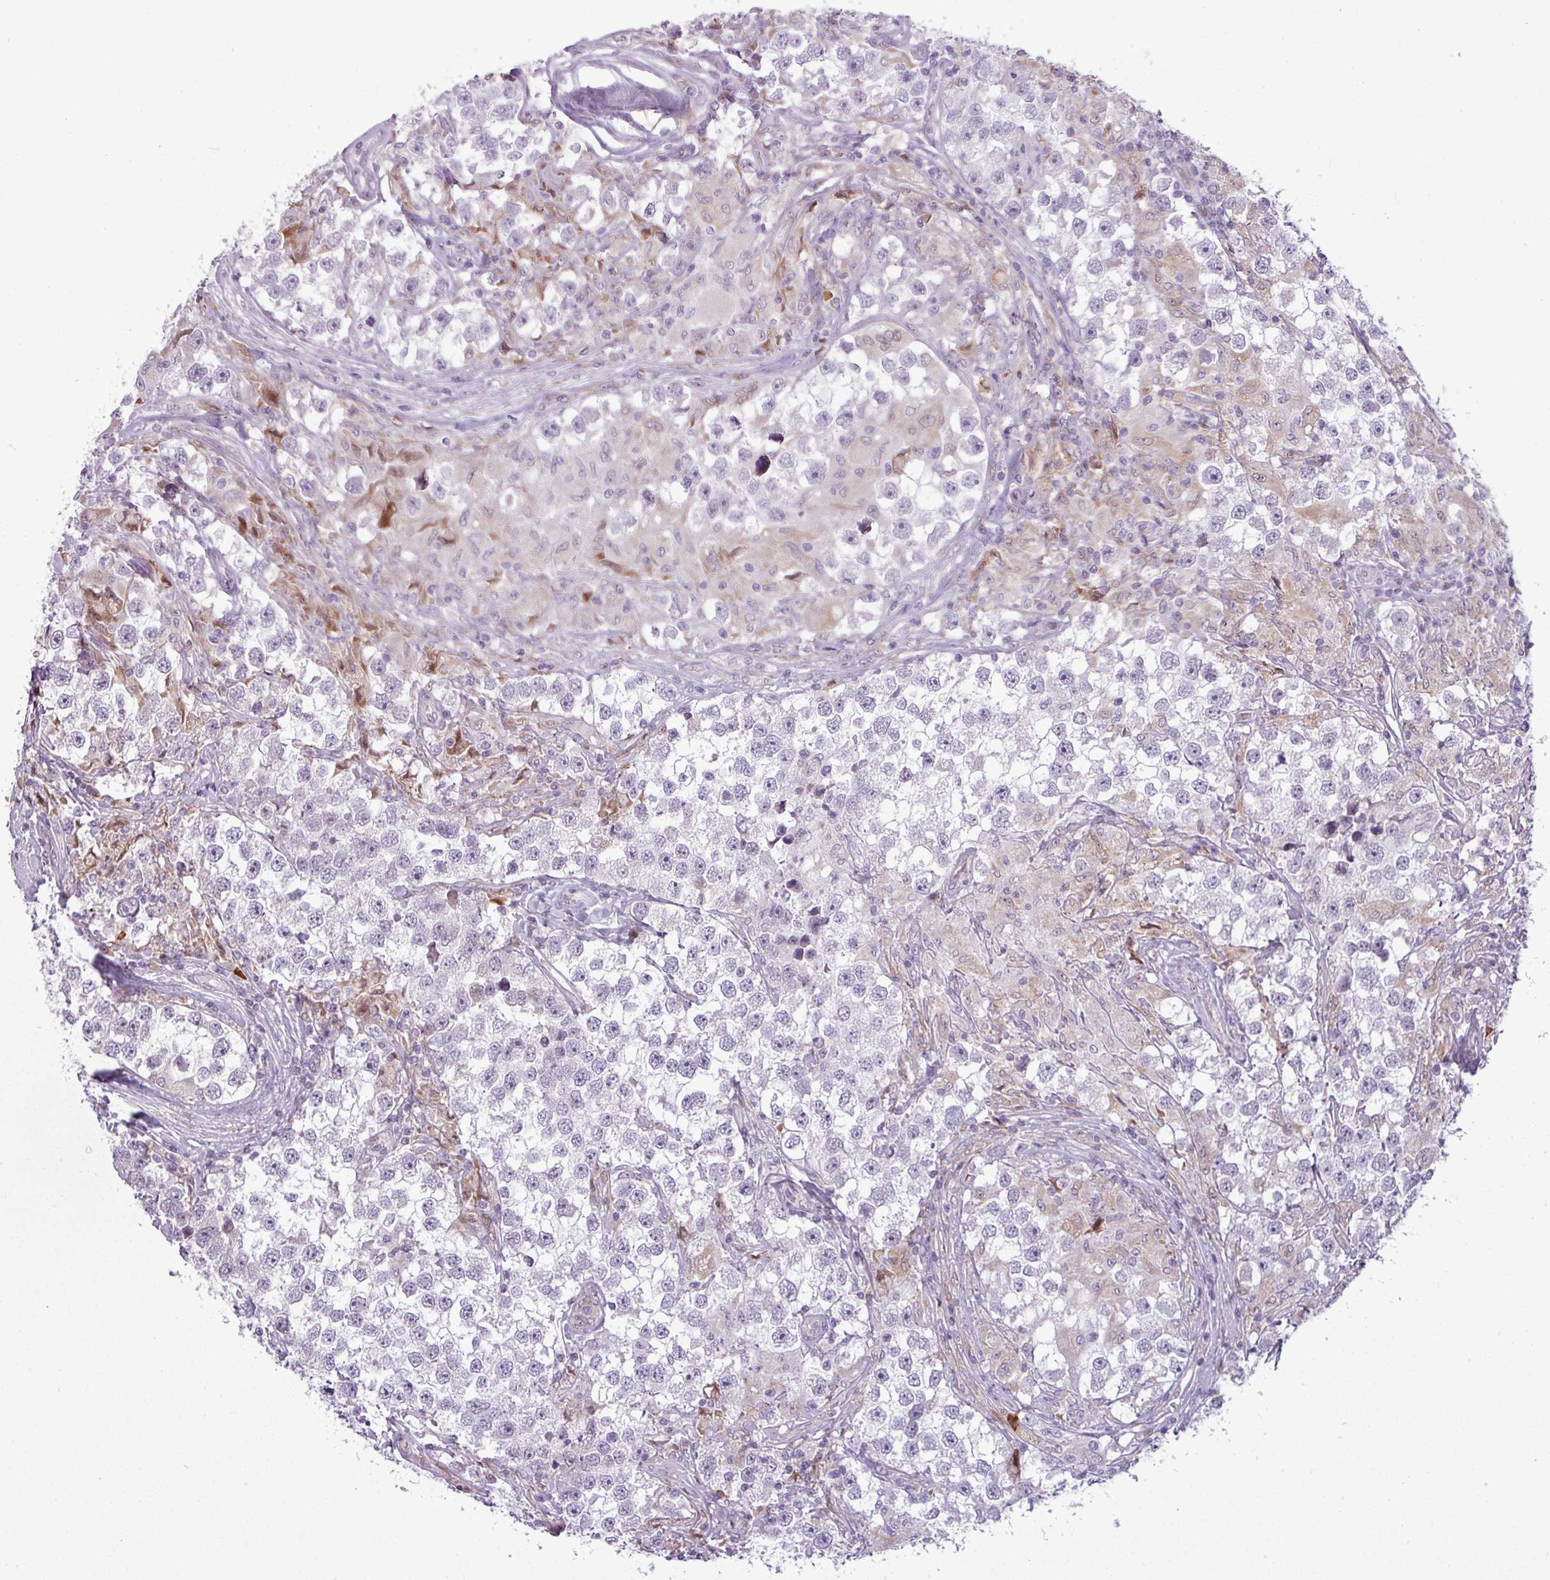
{"staining": {"intensity": "negative", "quantity": "none", "location": "none"}, "tissue": "testis cancer", "cell_type": "Tumor cells", "image_type": "cancer", "snomed": [{"axis": "morphology", "description": "Seminoma, NOS"}, {"axis": "topography", "description": "Testis"}], "caption": "This is a micrograph of immunohistochemistry staining of testis cancer (seminoma), which shows no staining in tumor cells. Nuclei are stained in blue.", "gene": "SLC66A2", "patient": {"sex": "male", "age": 46}}